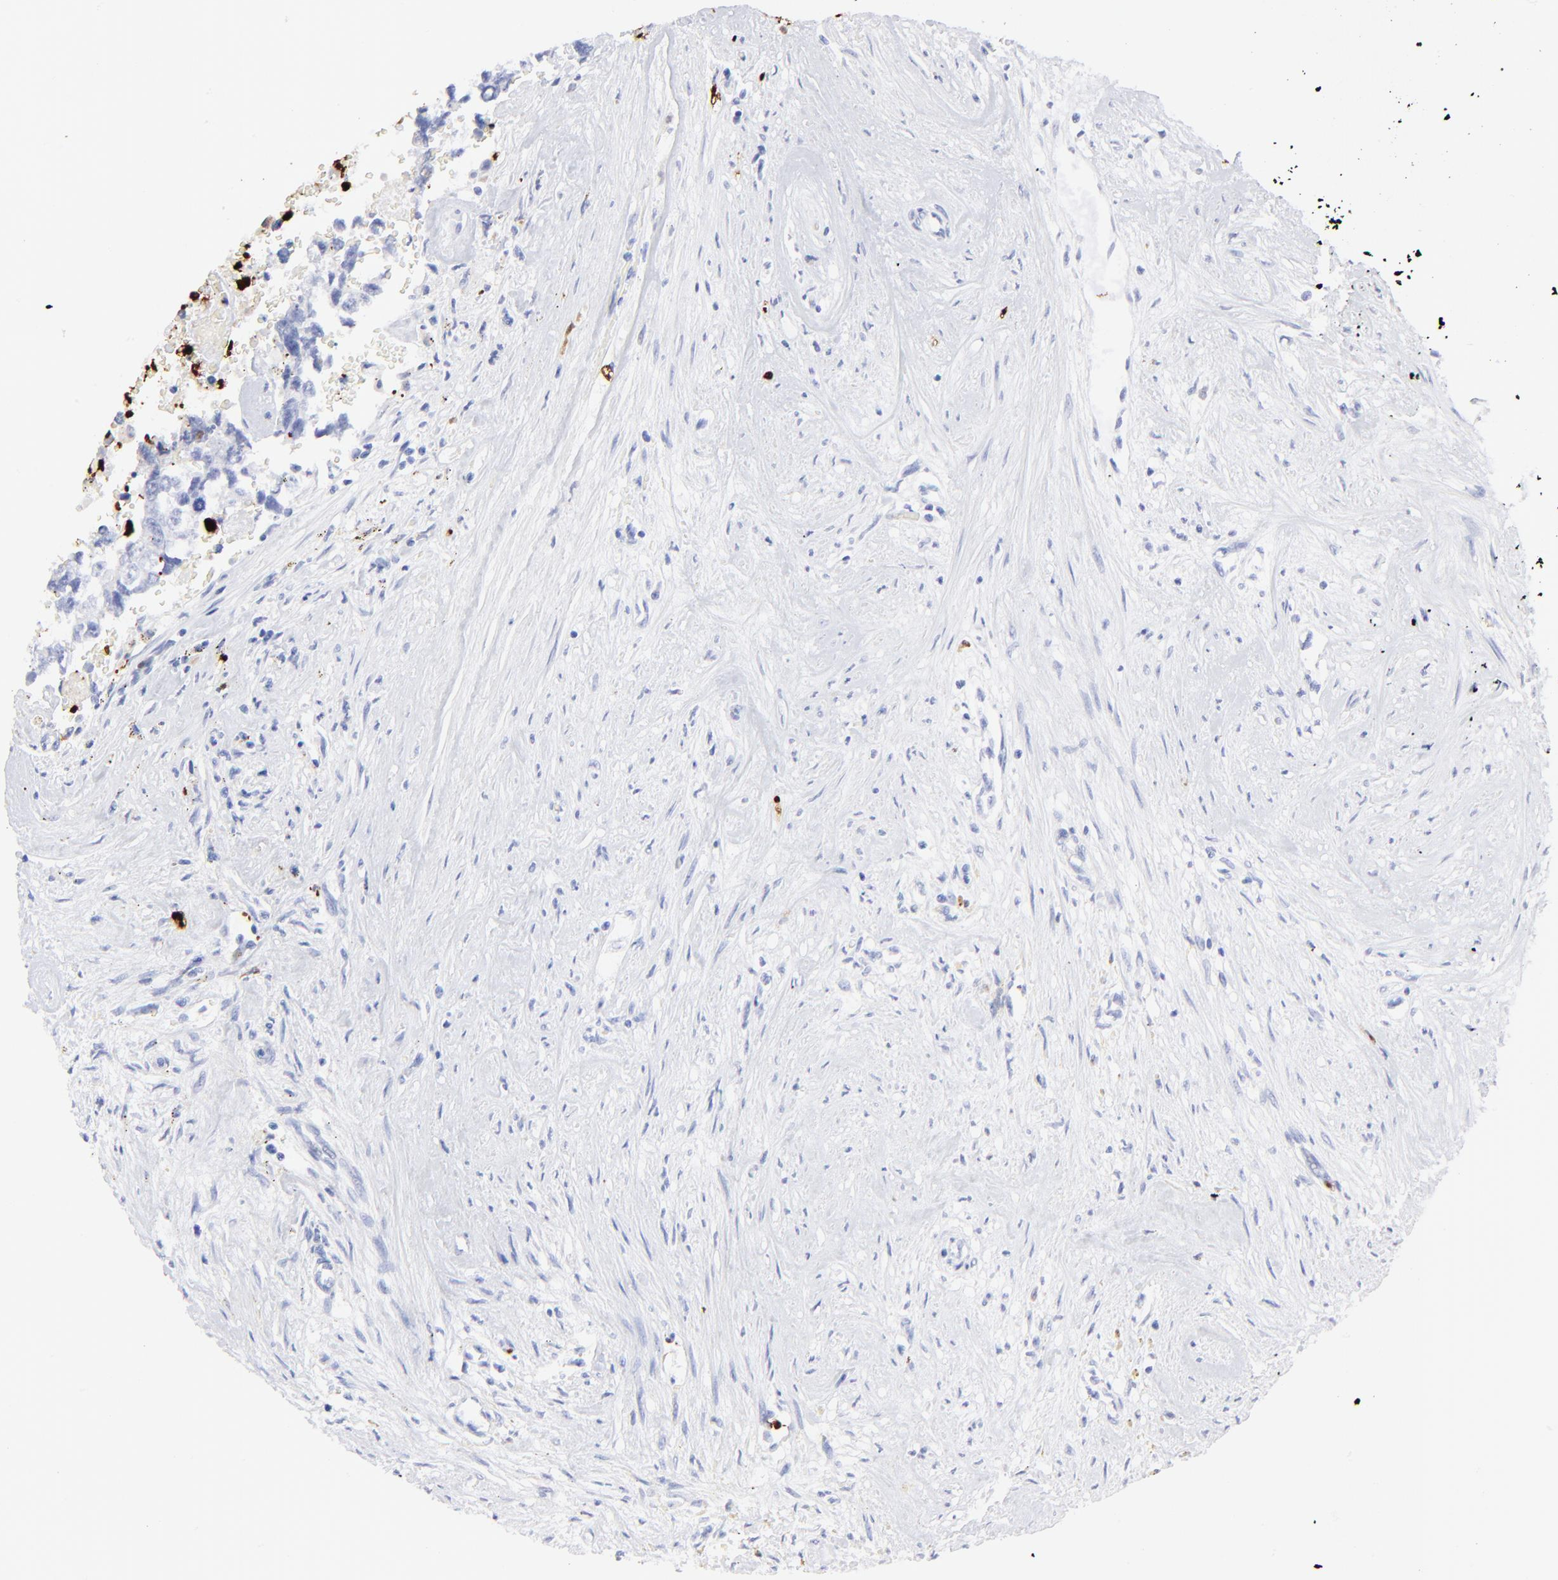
{"staining": {"intensity": "negative", "quantity": "none", "location": "none"}, "tissue": "testis cancer", "cell_type": "Tumor cells", "image_type": "cancer", "snomed": [{"axis": "morphology", "description": "Carcinoma, Embryonal, NOS"}, {"axis": "topography", "description": "Testis"}], "caption": "Immunohistochemistry photomicrograph of human testis embryonal carcinoma stained for a protein (brown), which demonstrates no positivity in tumor cells.", "gene": "S100A12", "patient": {"sex": "male", "age": 31}}